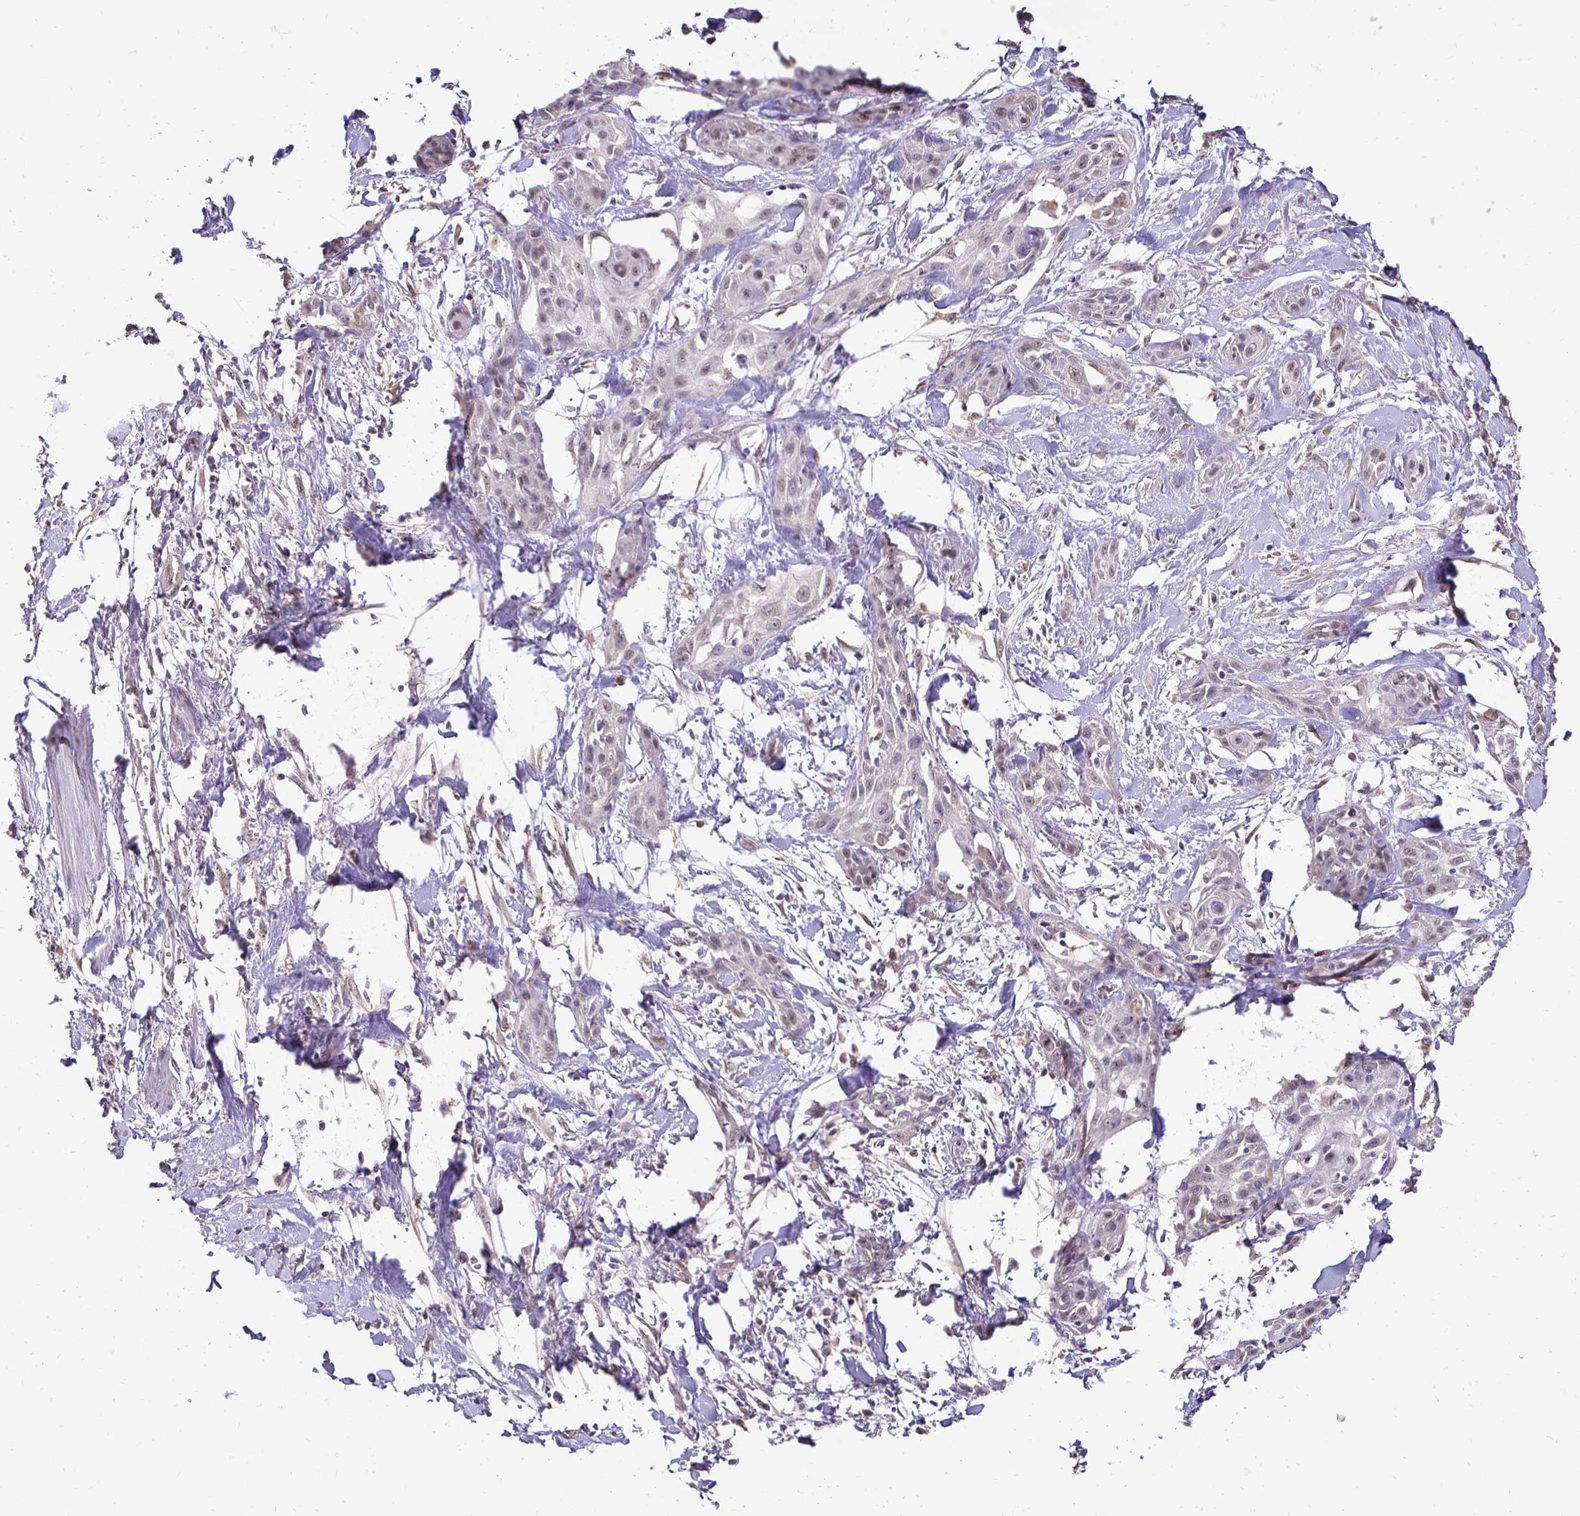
{"staining": {"intensity": "weak", "quantity": "25%-75%", "location": "nuclear"}, "tissue": "skin cancer", "cell_type": "Tumor cells", "image_type": "cancer", "snomed": [{"axis": "morphology", "description": "Squamous cell carcinoma, NOS"}, {"axis": "topography", "description": "Skin"}, {"axis": "topography", "description": "Anal"}], "caption": "Approximately 25%-75% of tumor cells in squamous cell carcinoma (skin) display weak nuclear protein staining as visualized by brown immunohistochemical staining.", "gene": "RHEBL1", "patient": {"sex": "male", "age": 64}}